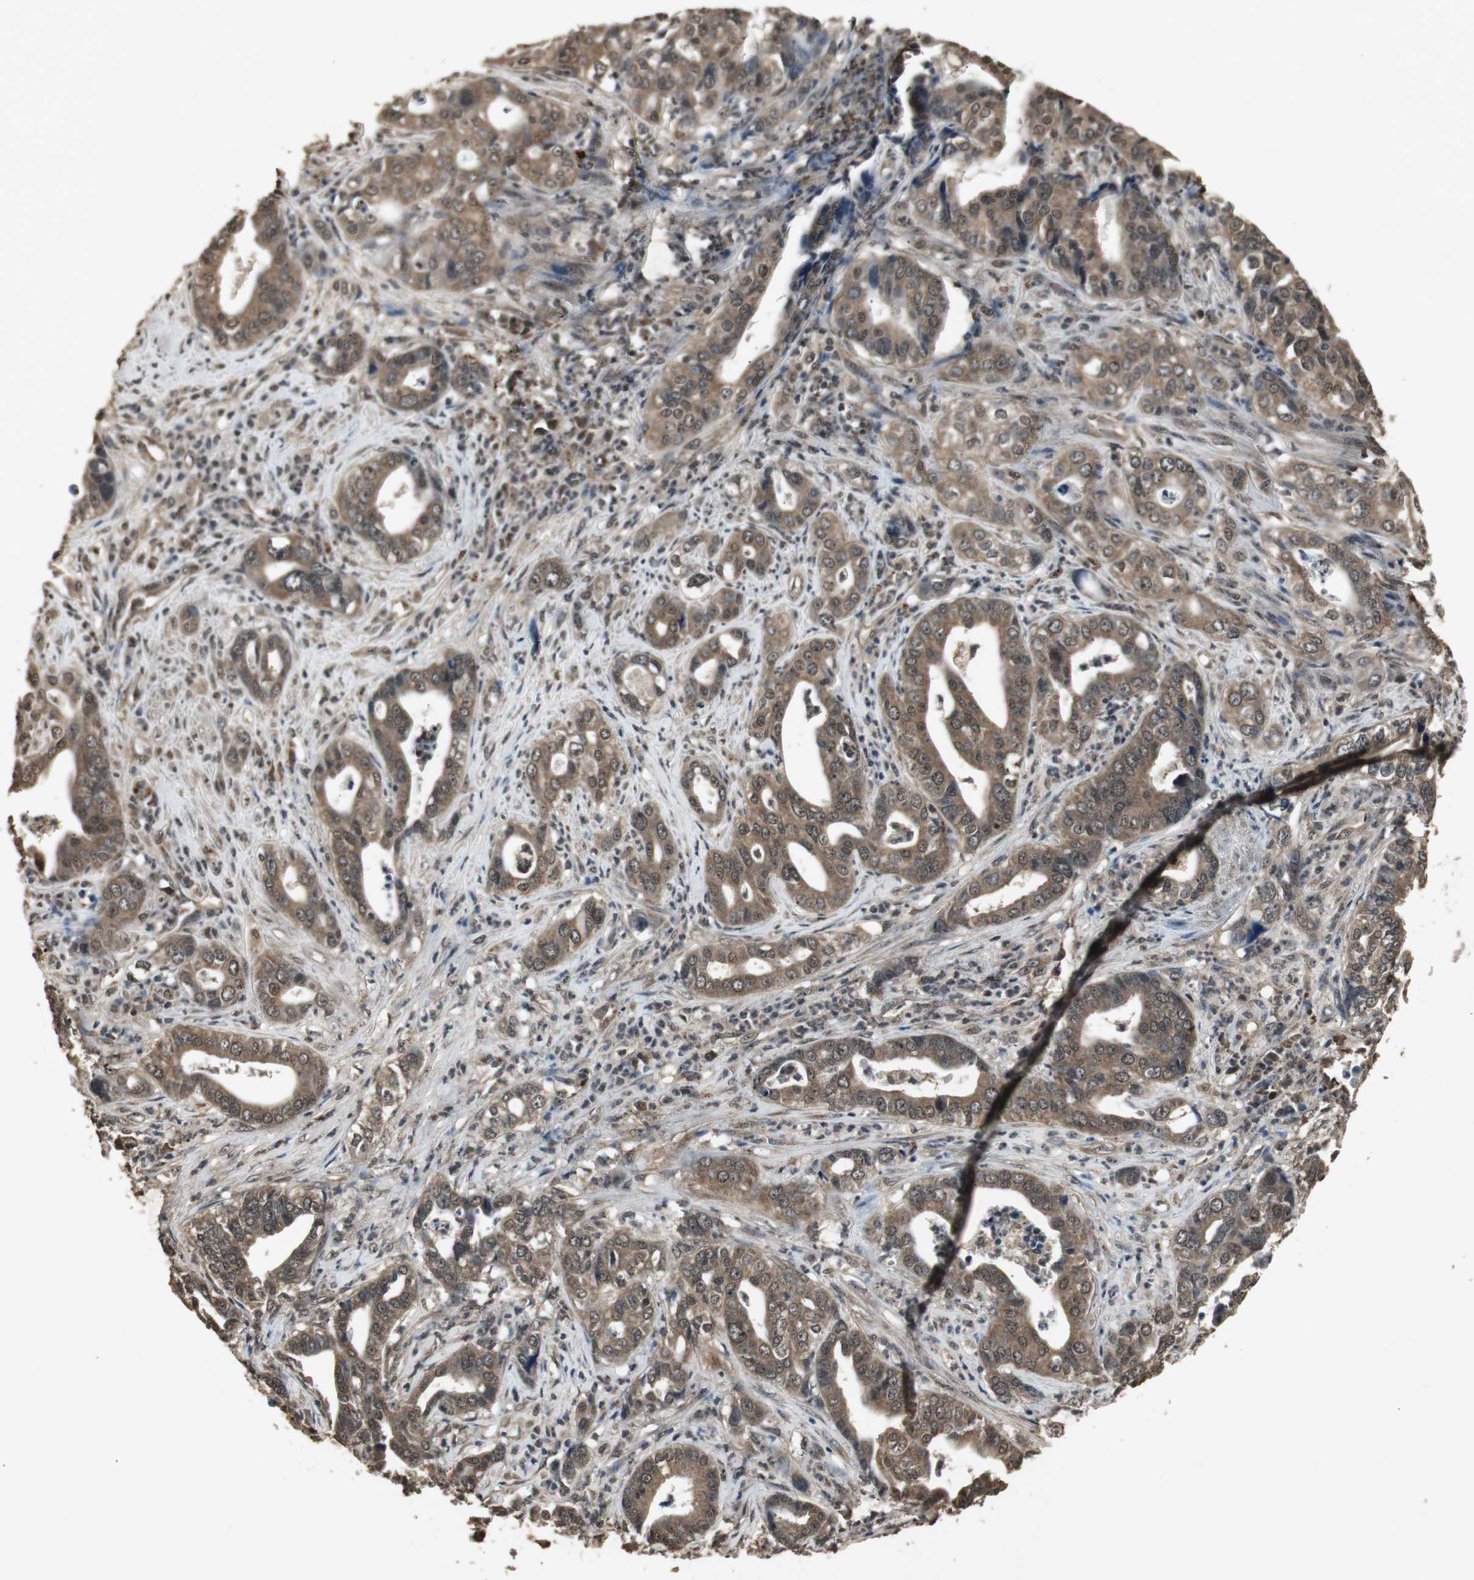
{"staining": {"intensity": "moderate", "quantity": ">75%", "location": "cytoplasmic/membranous,nuclear"}, "tissue": "liver cancer", "cell_type": "Tumor cells", "image_type": "cancer", "snomed": [{"axis": "morphology", "description": "Cholangiocarcinoma"}, {"axis": "topography", "description": "Liver"}], "caption": "Immunohistochemical staining of liver cholangiocarcinoma demonstrates medium levels of moderate cytoplasmic/membranous and nuclear positivity in approximately >75% of tumor cells.", "gene": "EMX1", "patient": {"sex": "female", "age": 61}}